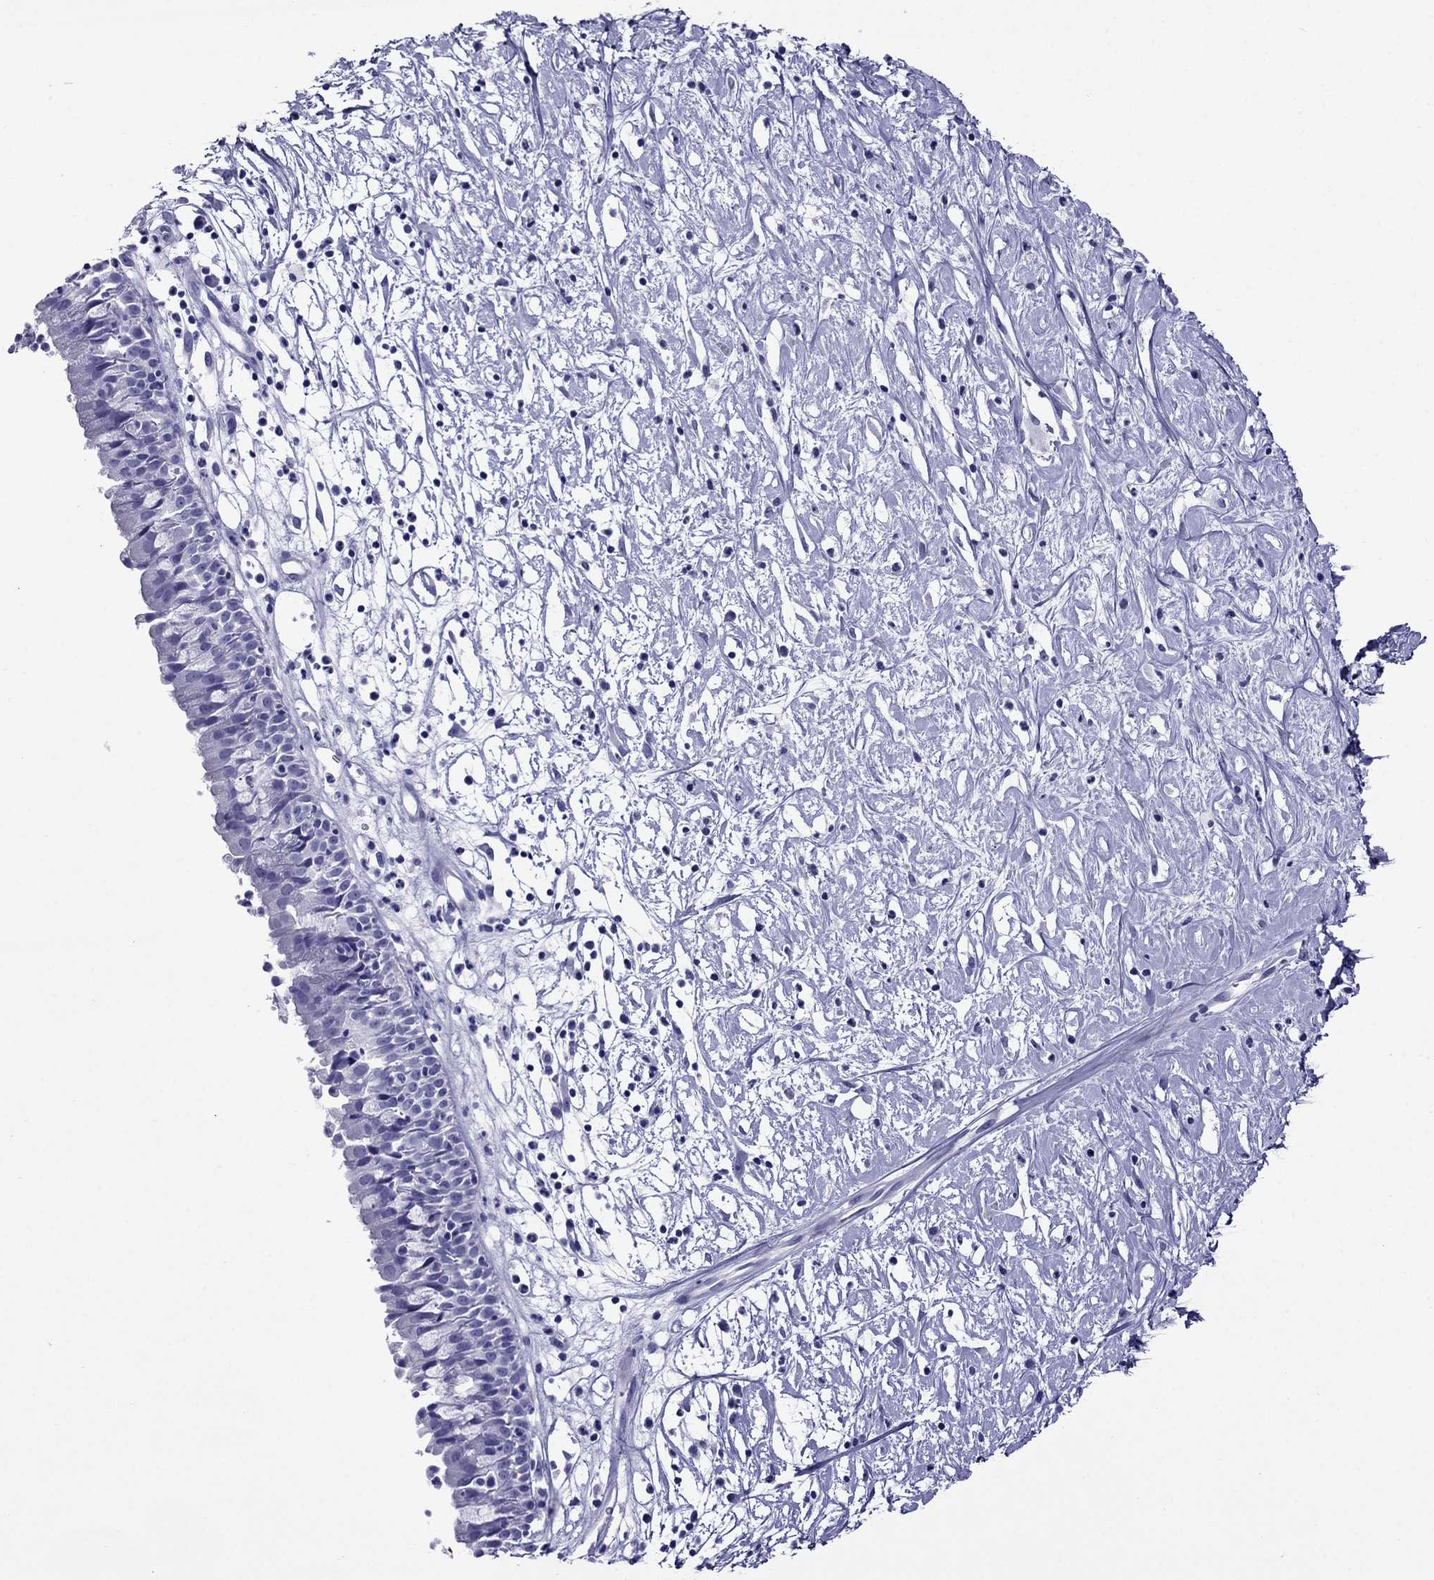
{"staining": {"intensity": "negative", "quantity": "none", "location": "none"}, "tissue": "nasopharynx", "cell_type": "Respiratory epithelial cells", "image_type": "normal", "snomed": [{"axis": "morphology", "description": "Normal tissue, NOS"}, {"axis": "topography", "description": "Nasopharynx"}], "caption": "Nasopharynx was stained to show a protein in brown. There is no significant positivity in respiratory epithelial cells. (DAB immunohistochemistry visualized using brightfield microscopy, high magnification).", "gene": "CRYBA1", "patient": {"sex": "male", "age": 9}}